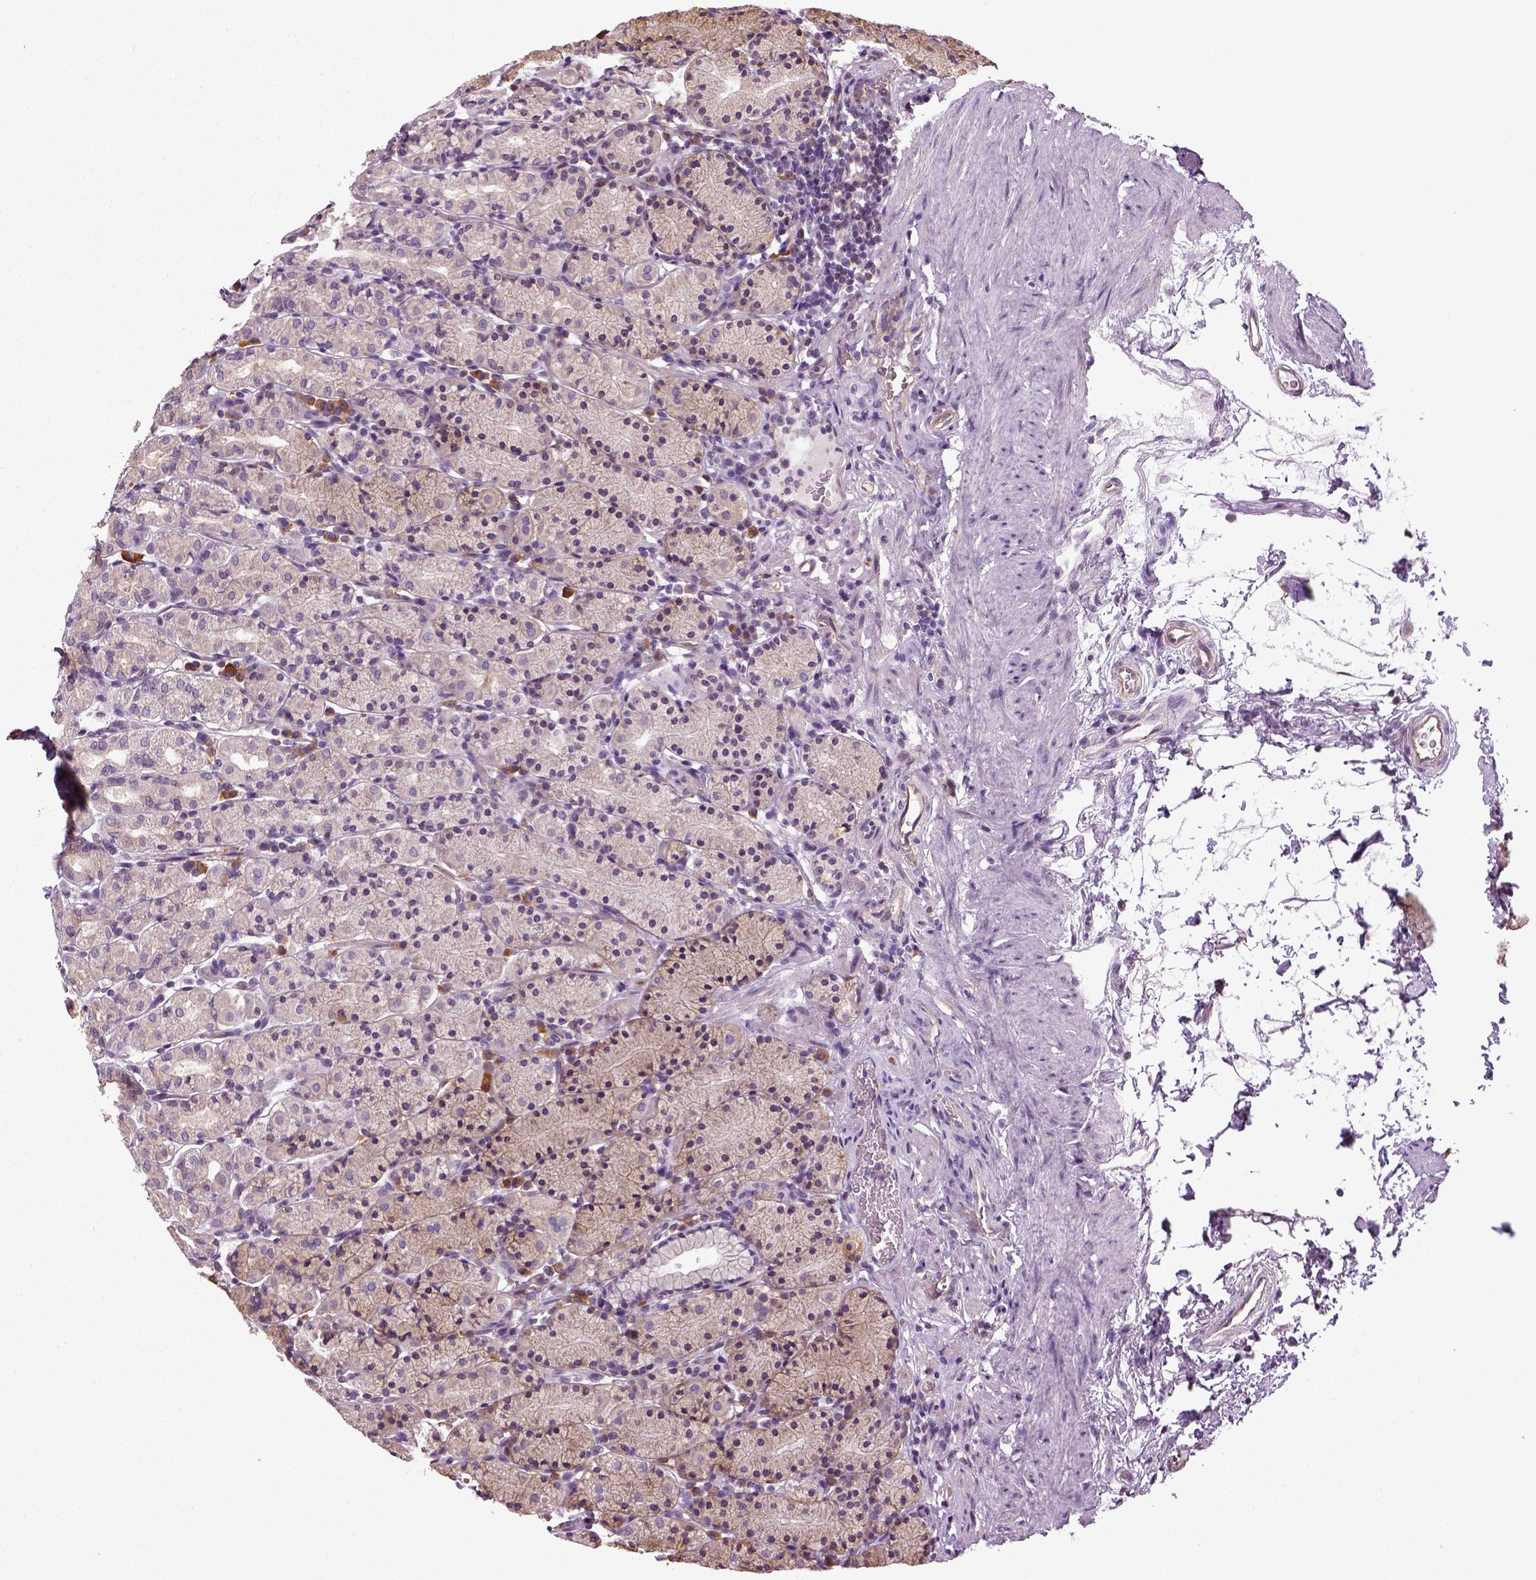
{"staining": {"intensity": "negative", "quantity": "none", "location": "none"}, "tissue": "stomach", "cell_type": "Glandular cells", "image_type": "normal", "snomed": [{"axis": "morphology", "description": "Normal tissue, NOS"}, {"axis": "topography", "description": "Stomach, upper"}, {"axis": "topography", "description": "Stomach"}], "caption": "Glandular cells are negative for brown protein staining in normal stomach. (Brightfield microscopy of DAB (3,3'-diaminobenzidine) immunohistochemistry at high magnification).", "gene": "TPRG1", "patient": {"sex": "male", "age": 62}}